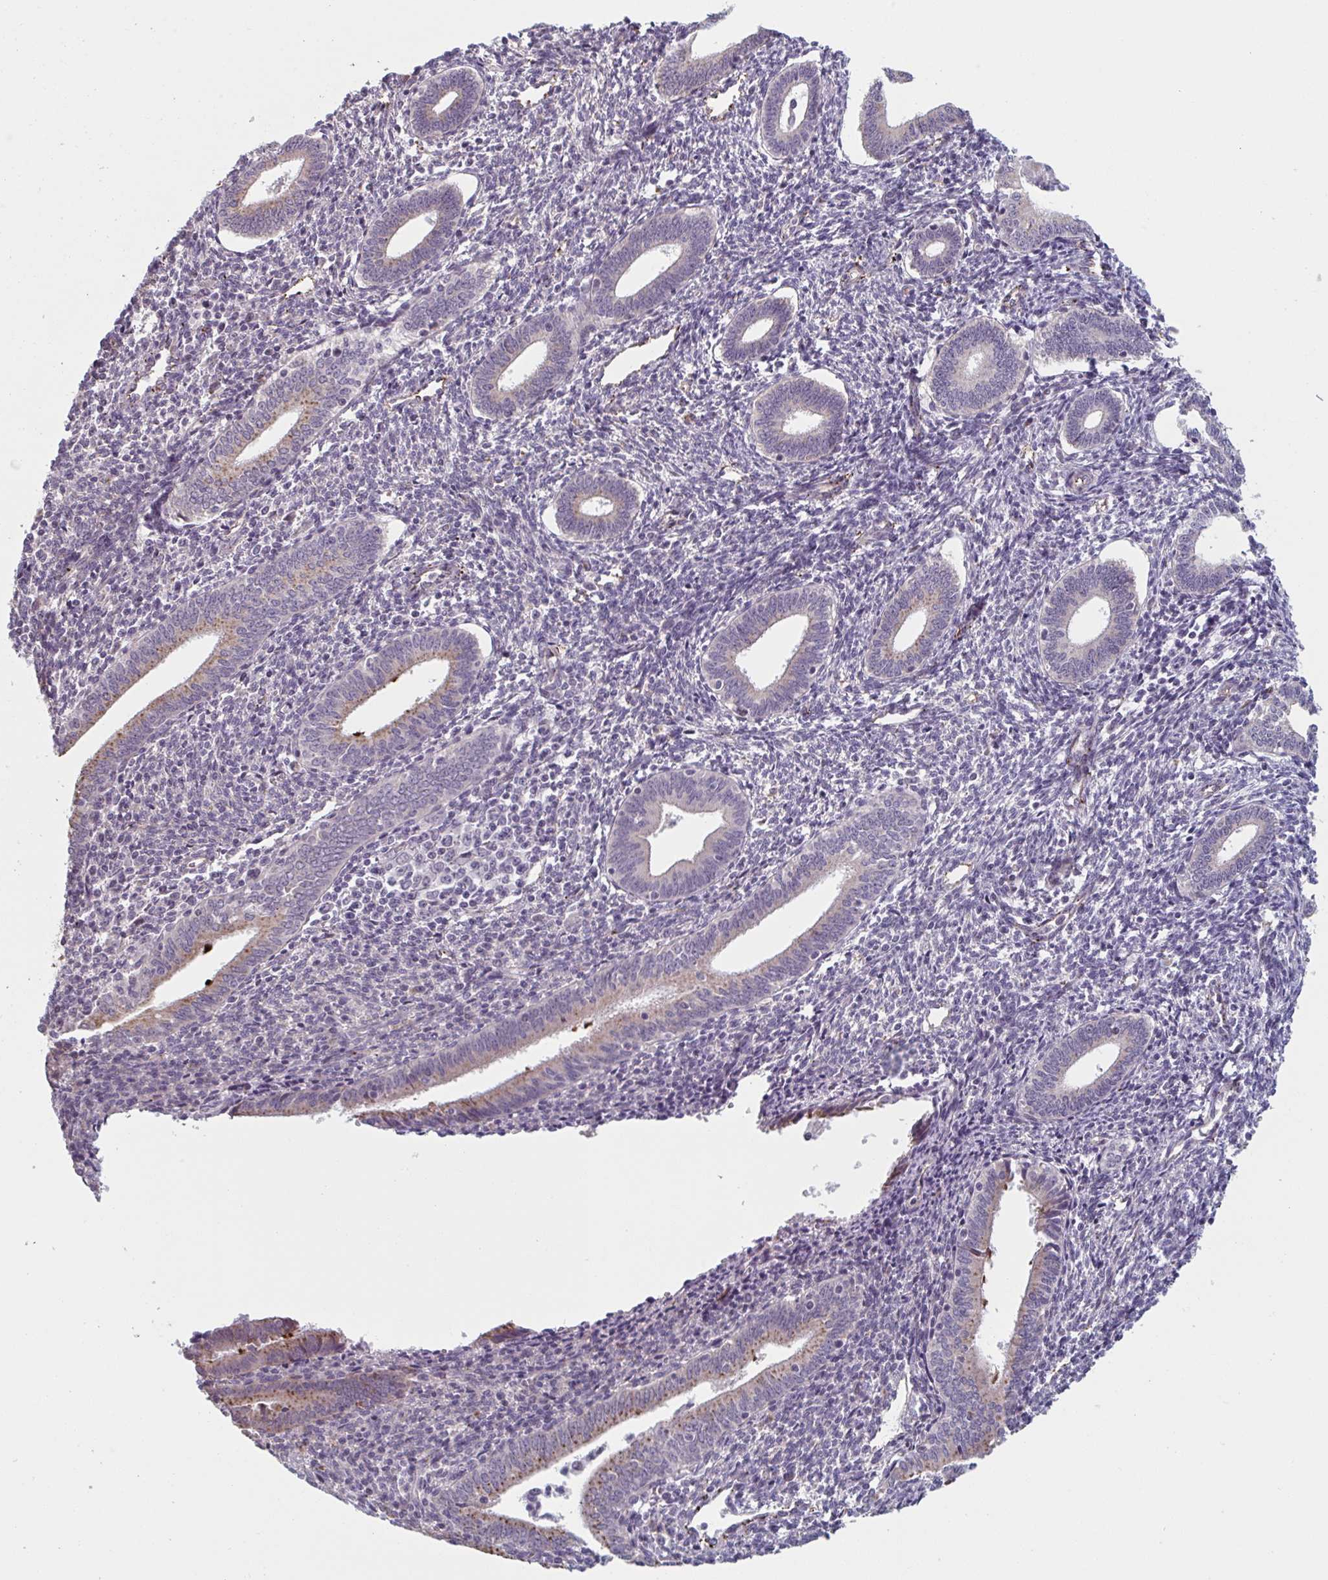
{"staining": {"intensity": "negative", "quantity": "none", "location": "none"}, "tissue": "endometrium", "cell_type": "Cells in endometrial stroma", "image_type": "normal", "snomed": [{"axis": "morphology", "description": "Normal tissue, NOS"}, {"axis": "topography", "description": "Endometrium"}], "caption": "Immunohistochemistry micrograph of normal human endometrium stained for a protein (brown), which demonstrates no staining in cells in endometrial stroma.", "gene": "TNFSF10", "patient": {"sex": "female", "age": 41}}